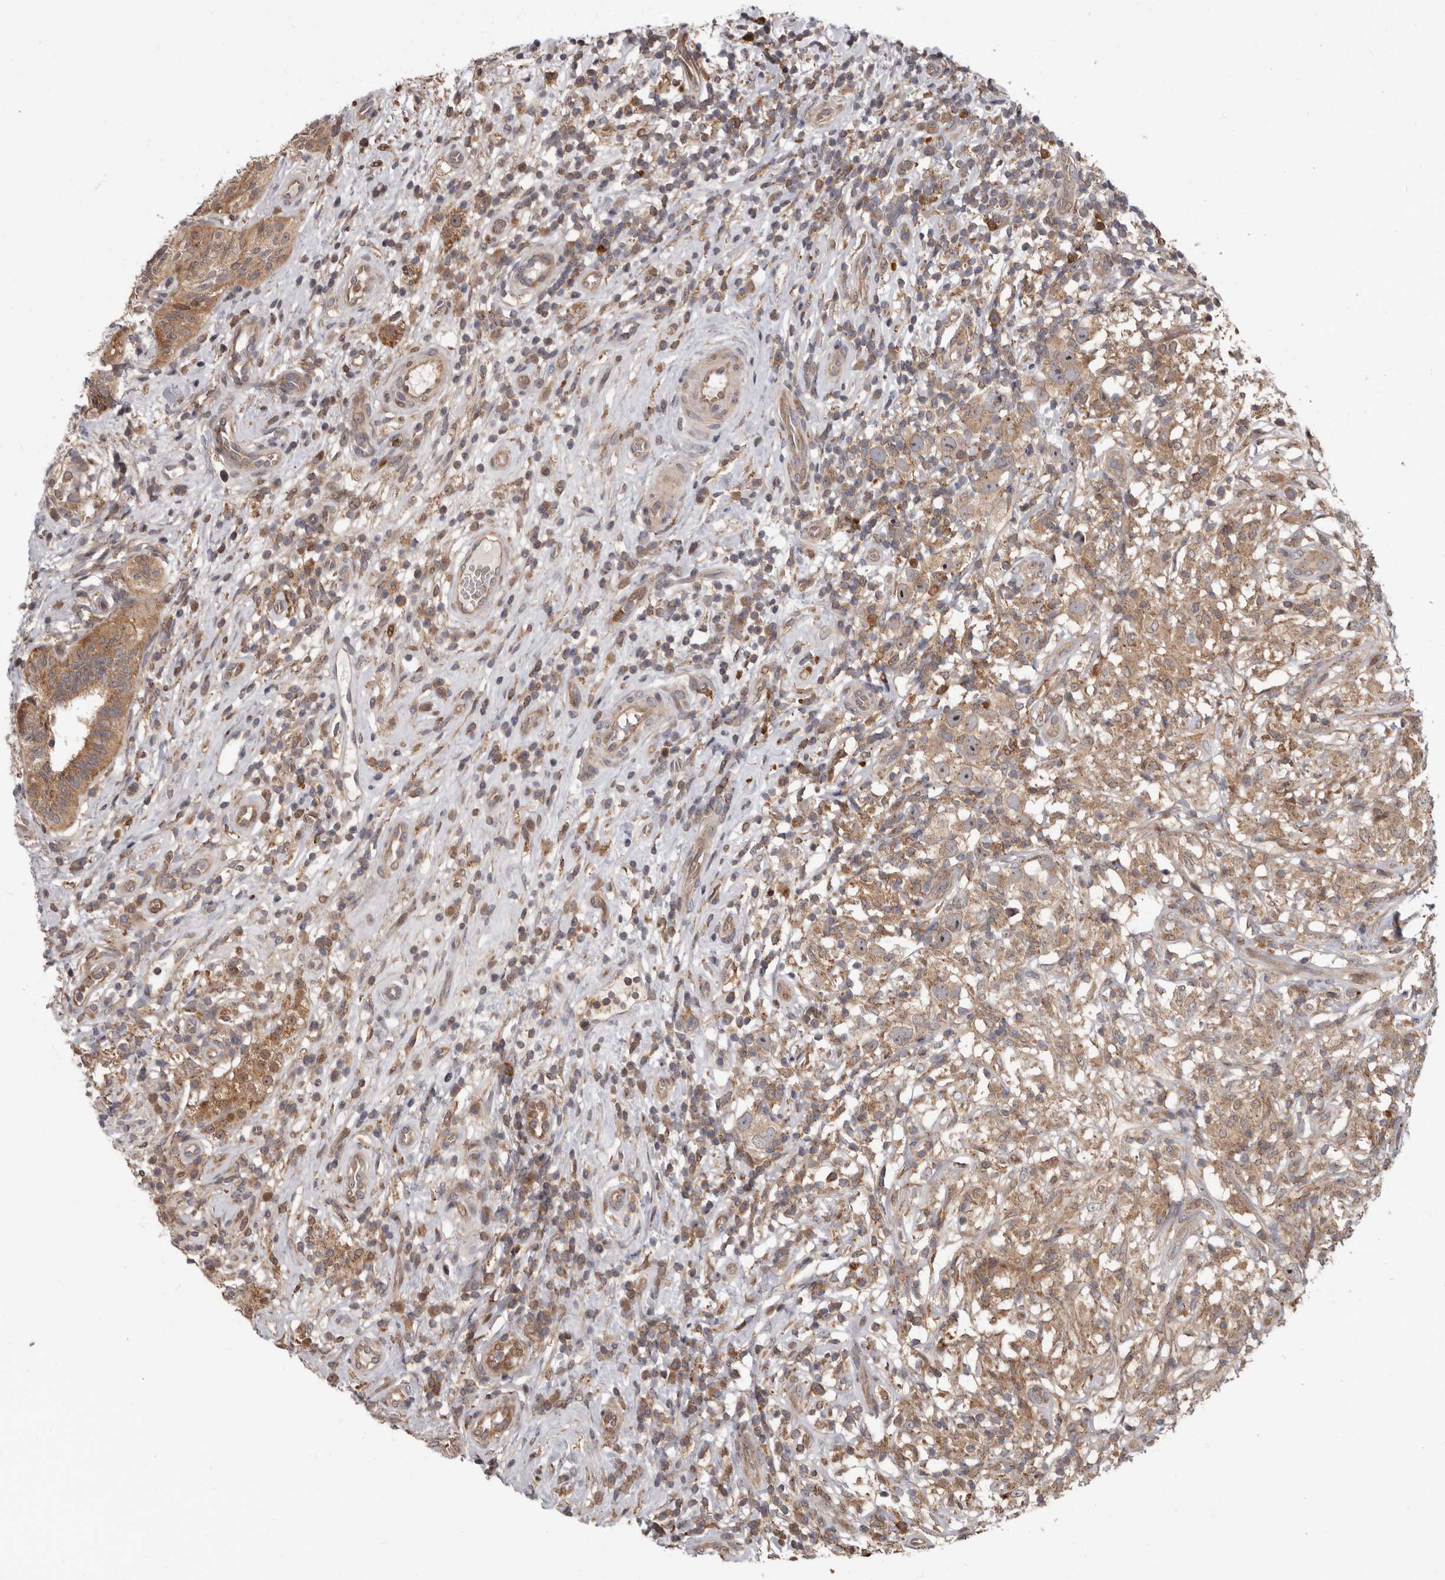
{"staining": {"intensity": "moderate", "quantity": ">75%", "location": "cytoplasmic/membranous"}, "tissue": "testis cancer", "cell_type": "Tumor cells", "image_type": "cancer", "snomed": [{"axis": "morphology", "description": "Seminoma, NOS"}, {"axis": "topography", "description": "Testis"}], "caption": "Immunohistochemical staining of human seminoma (testis) exhibits medium levels of moderate cytoplasmic/membranous protein expression in approximately >75% of tumor cells. Using DAB (brown) and hematoxylin (blue) stains, captured at high magnification using brightfield microscopy.", "gene": "FGFR4", "patient": {"sex": "male", "age": 49}}